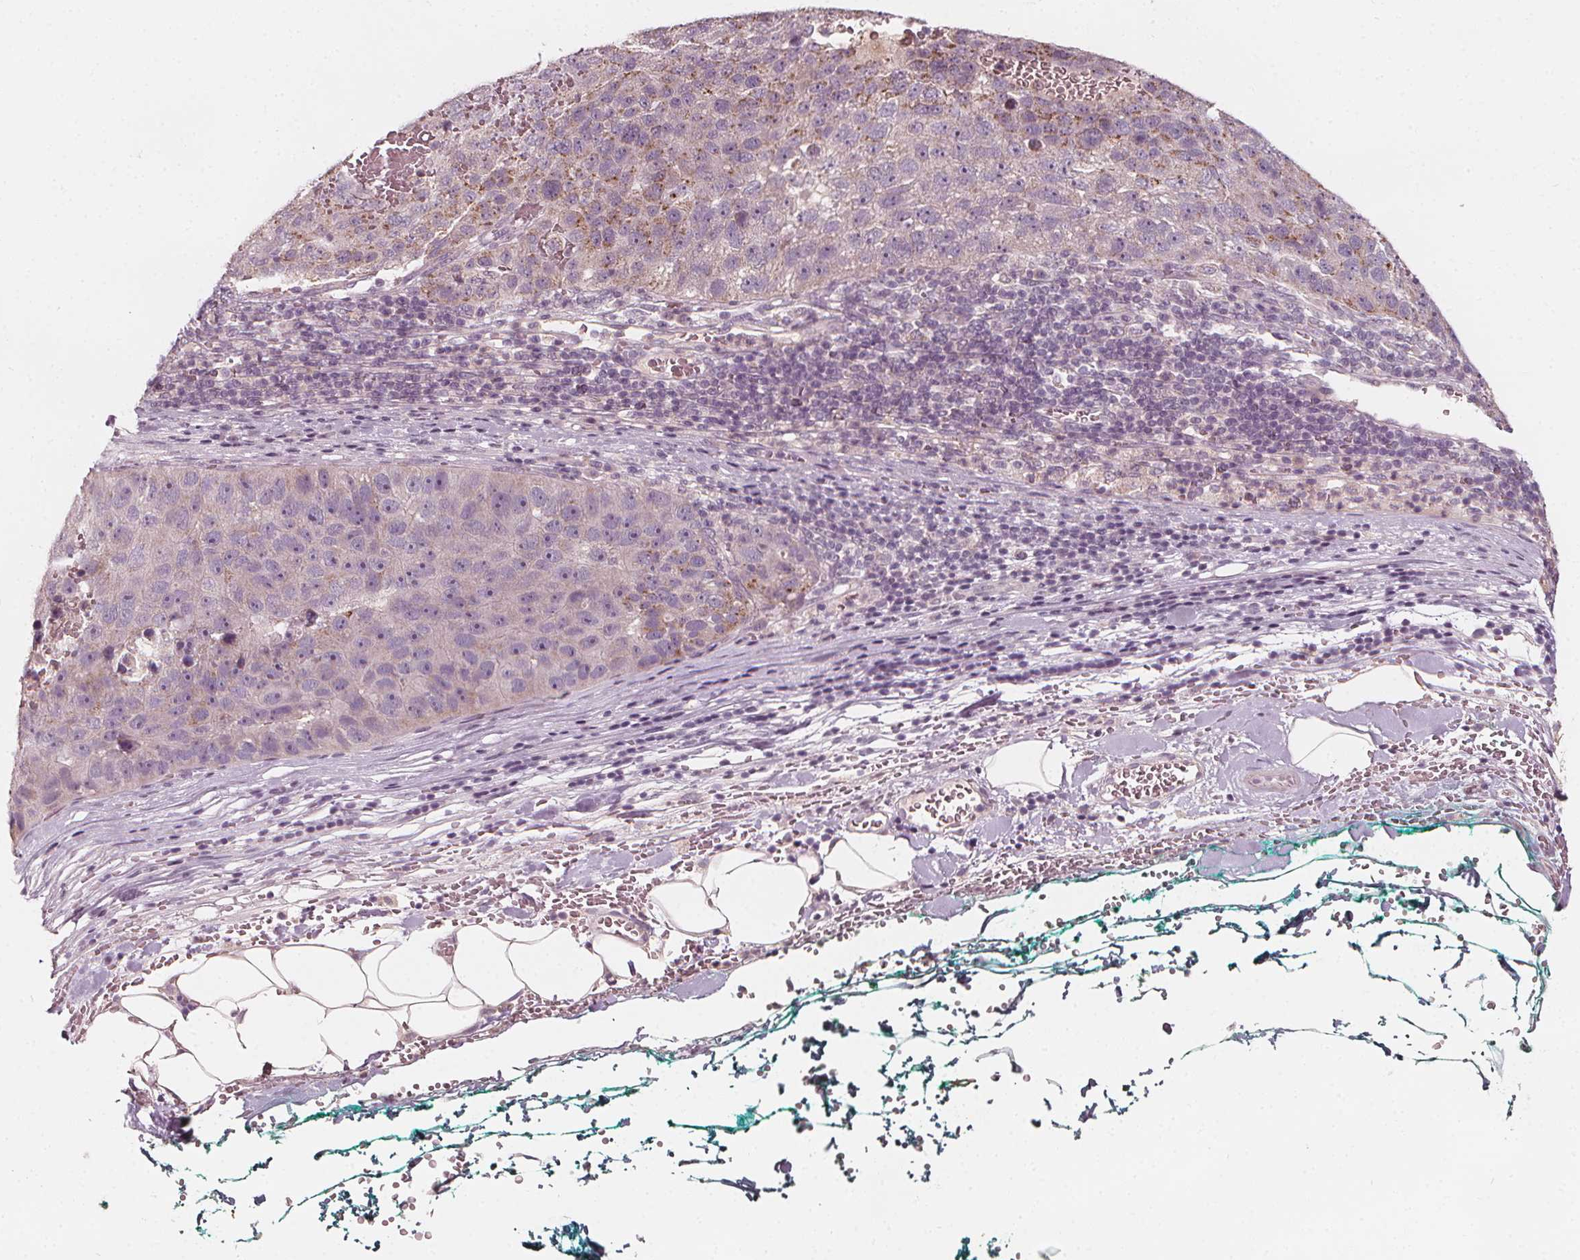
{"staining": {"intensity": "weak", "quantity": "25%-75%", "location": "cytoplasmic/membranous"}, "tissue": "pancreatic cancer", "cell_type": "Tumor cells", "image_type": "cancer", "snomed": [{"axis": "morphology", "description": "Adenocarcinoma, NOS"}, {"axis": "topography", "description": "Pancreas"}], "caption": "Protein expression by IHC shows weak cytoplasmic/membranous expression in approximately 25%-75% of tumor cells in pancreatic cancer (adenocarcinoma).", "gene": "NPC1L1", "patient": {"sex": "female", "age": 61}}